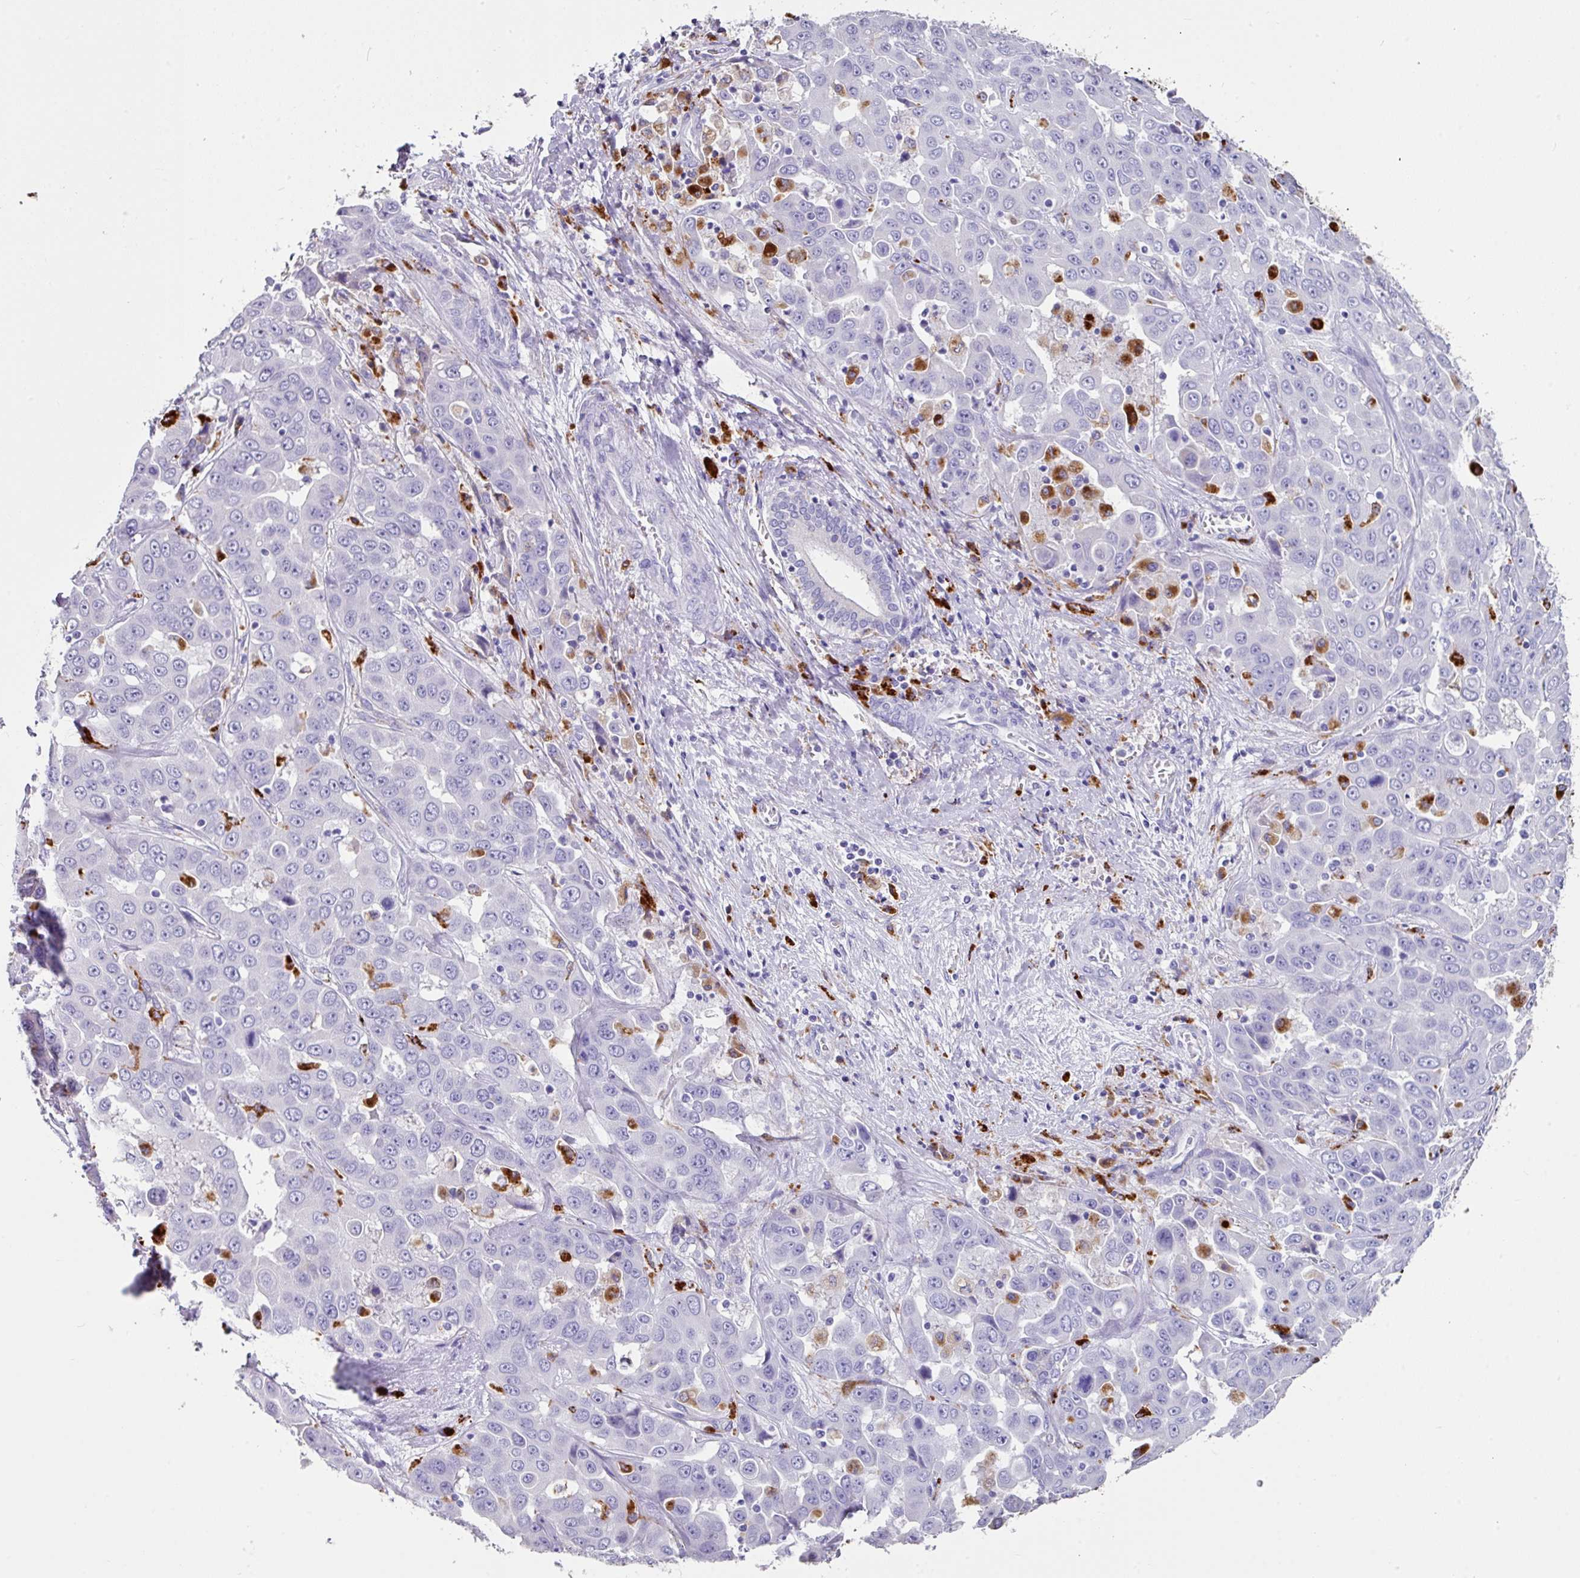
{"staining": {"intensity": "negative", "quantity": "none", "location": "none"}, "tissue": "liver cancer", "cell_type": "Tumor cells", "image_type": "cancer", "snomed": [{"axis": "morphology", "description": "Cholangiocarcinoma"}, {"axis": "topography", "description": "Liver"}], "caption": "Tumor cells are negative for brown protein staining in liver cancer (cholangiocarcinoma). (Stains: DAB (3,3'-diaminobenzidine) IHC with hematoxylin counter stain, Microscopy: brightfield microscopy at high magnification).", "gene": "CPVL", "patient": {"sex": "female", "age": 52}}